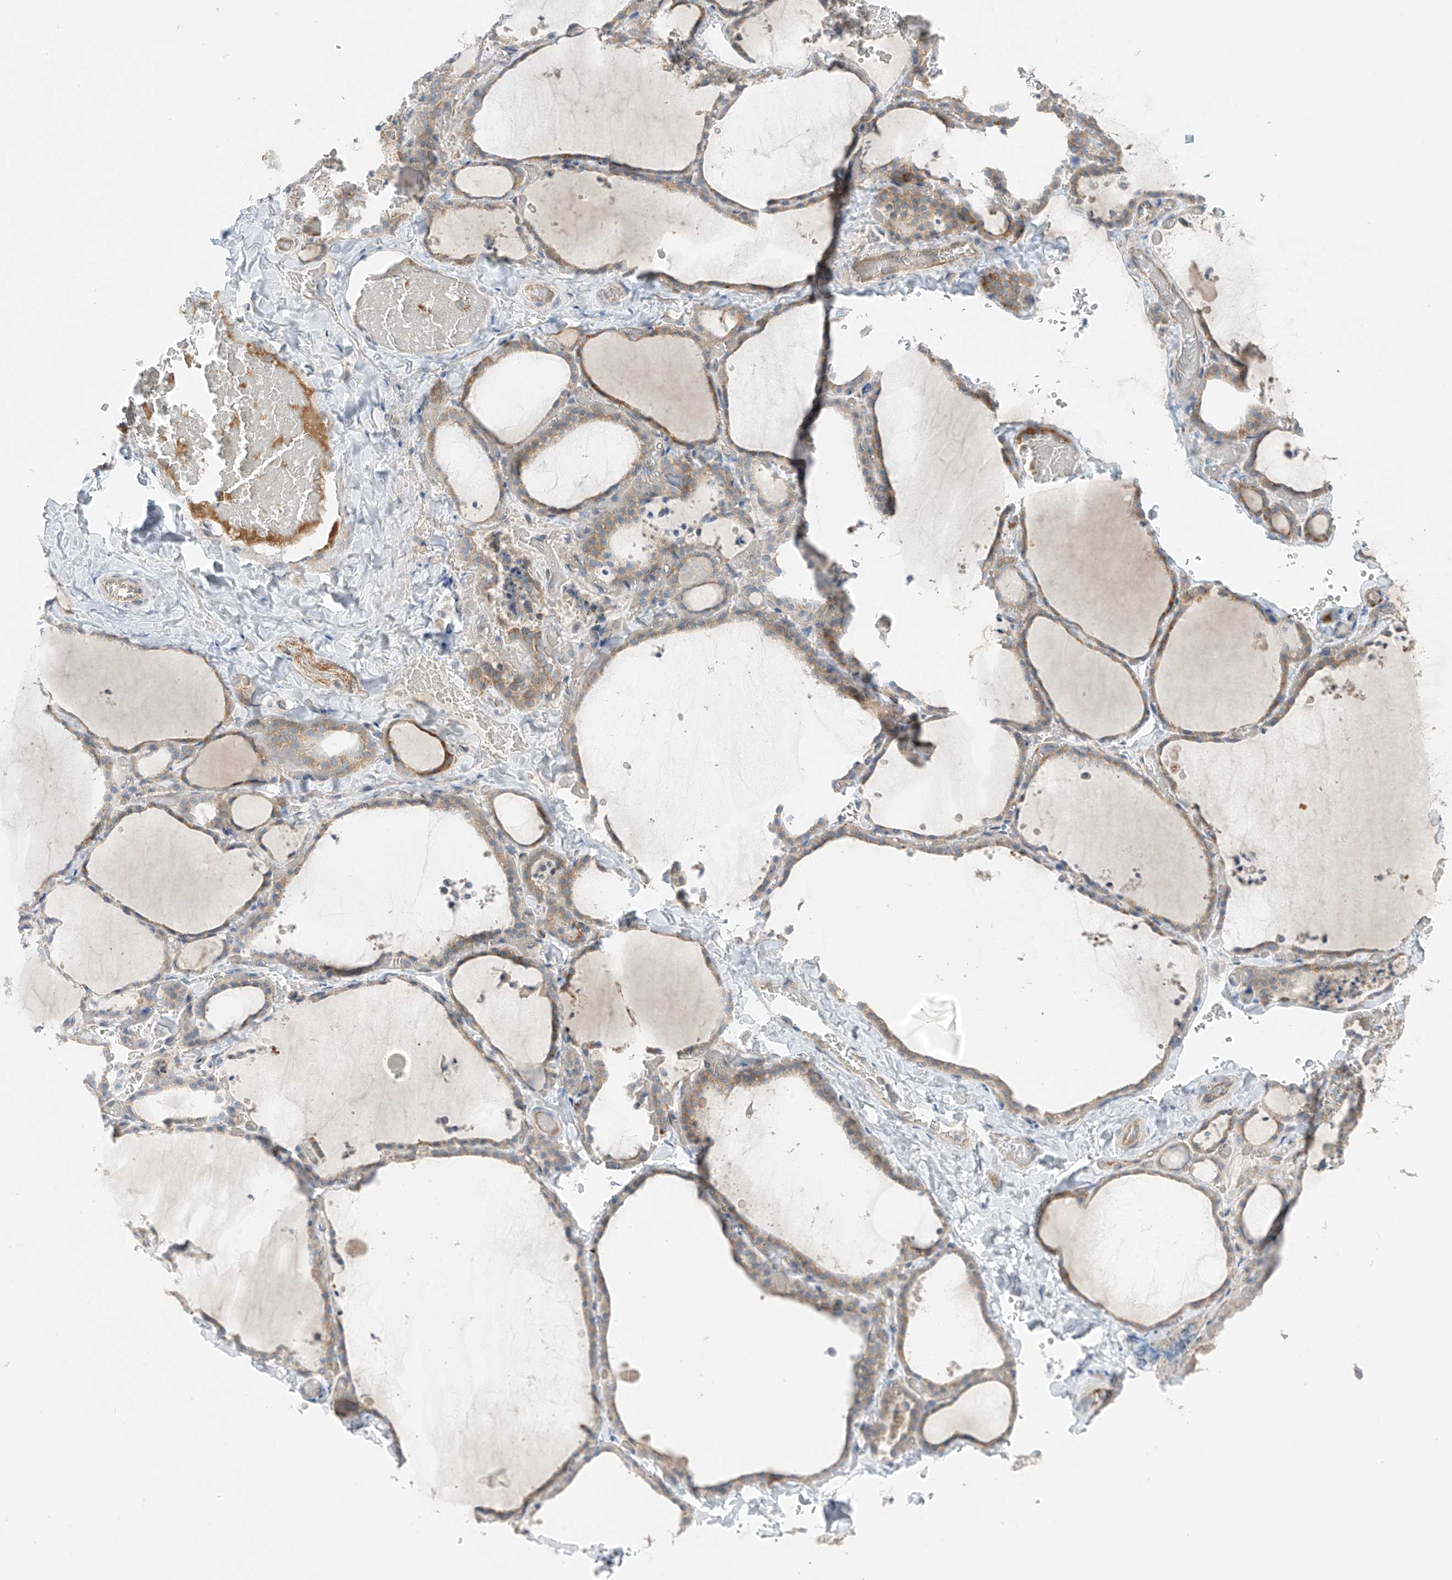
{"staining": {"intensity": "weak", "quantity": "25%-75%", "location": "cytoplasmic/membranous"}, "tissue": "thyroid gland", "cell_type": "Glandular cells", "image_type": "normal", "snomed": [{"axis": "morphology", "description": "Normal tissue, NOS"}, {"axis": "topography", "description": "Thyroid gland"}], "caption": "Normal thyroid gland demonstrates weak cytoplasmic/membranous staining in about 25%-75% of glandular cells (IHC, brightfield microscopy, high magnification)..", "gene": "NALCN", "patient": {"sex": "female", "age": 22}}